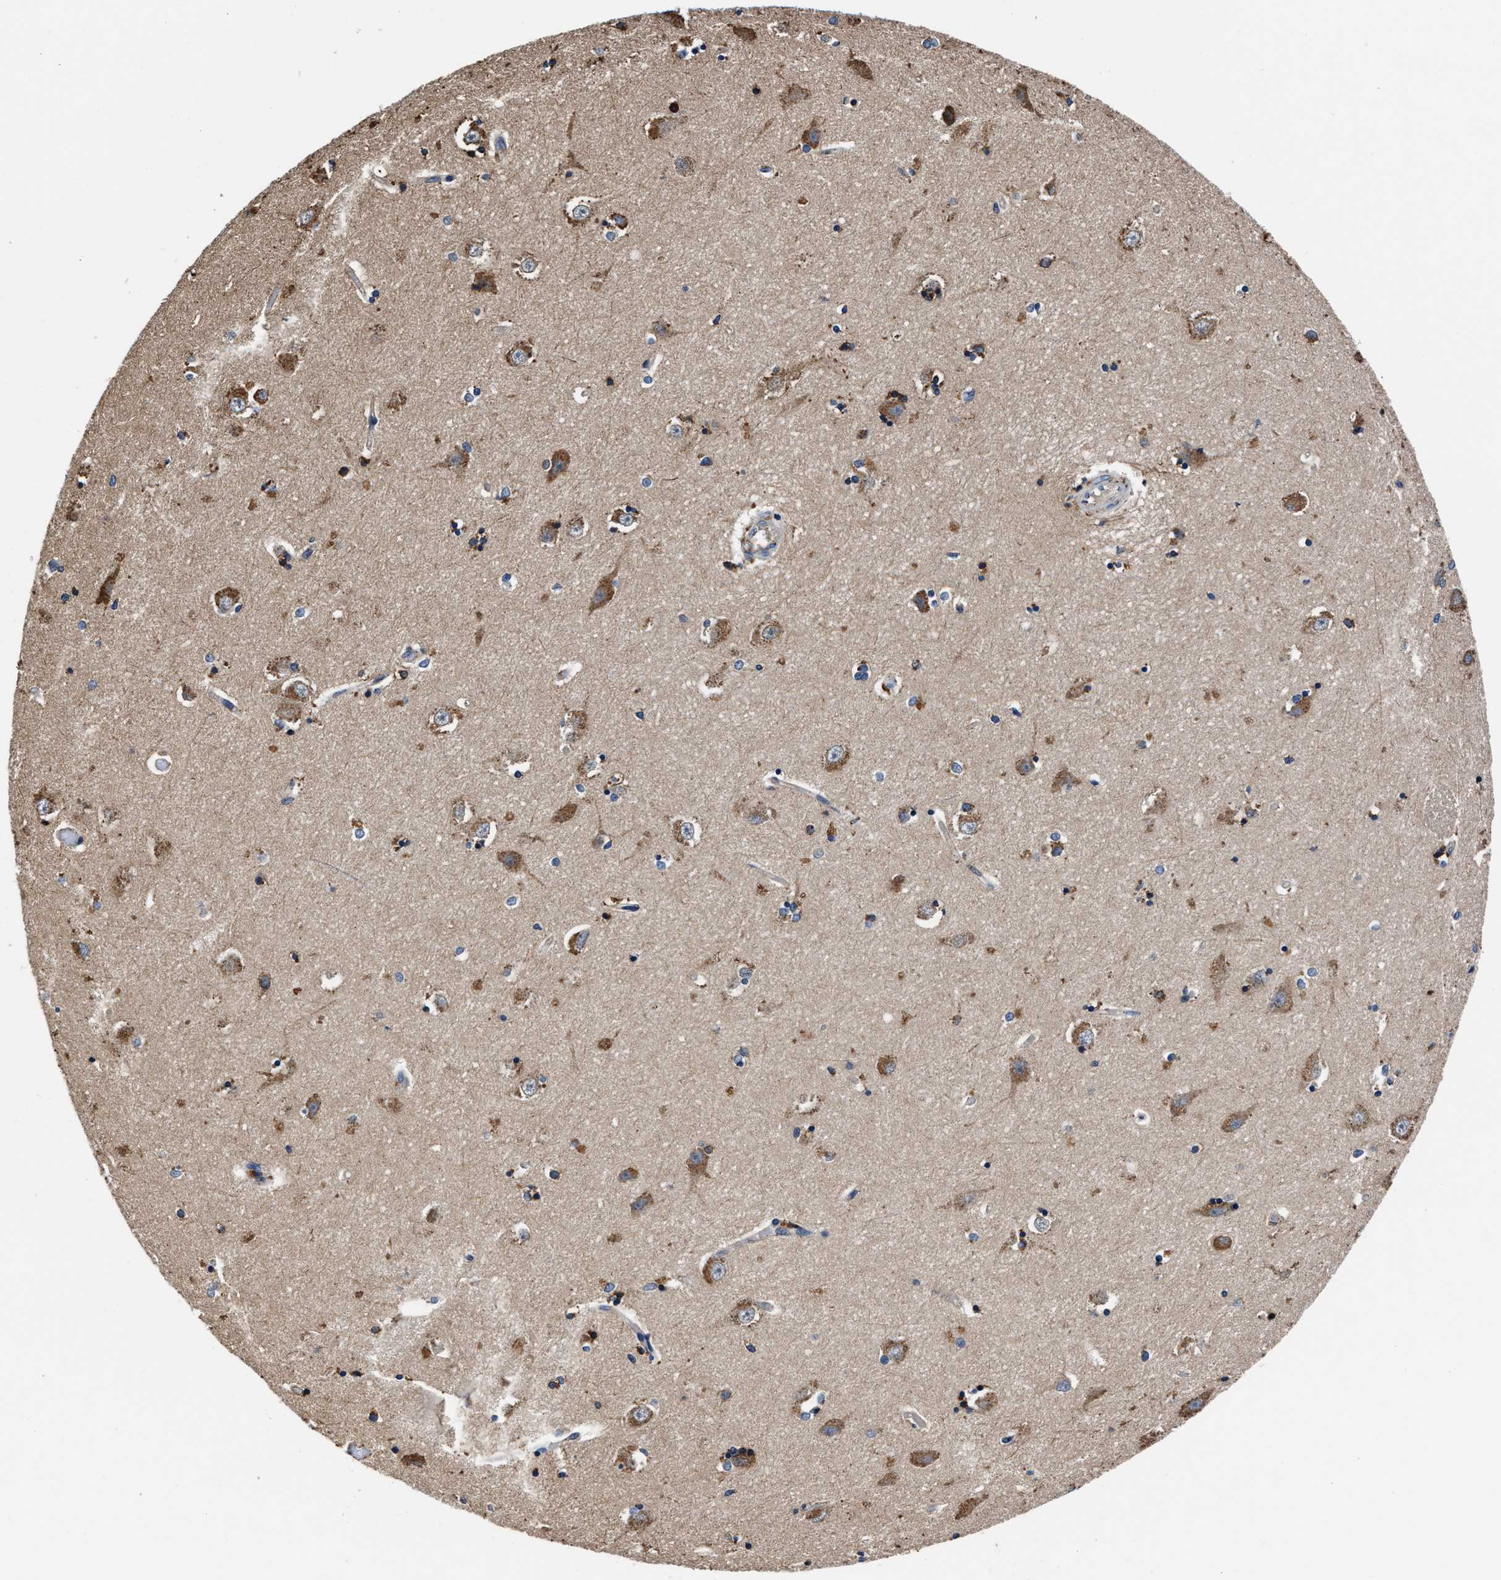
{"staining": {"intensity": "weak", "quantity": "25%-75%", "location": "cytoplasmic/membranous"}, "tissue": "hippocampus", "cell_type": "Glial cells", "image_type": "normal", "snomed": [{"axis": "morphology", "description": "Normal tissue, NOS"}, {"axis": "topography", "description": "Hippocampus"}], "caption": "A histopathology image of hippocampus stained for a protein demonstrates weak cytoplasmic/membranous brown staining in glial cells. (IHC, brightfield microscopy, high magnification).", "gene": "PPP1R9B", "patient": {"sex": "male", "age": 45}}